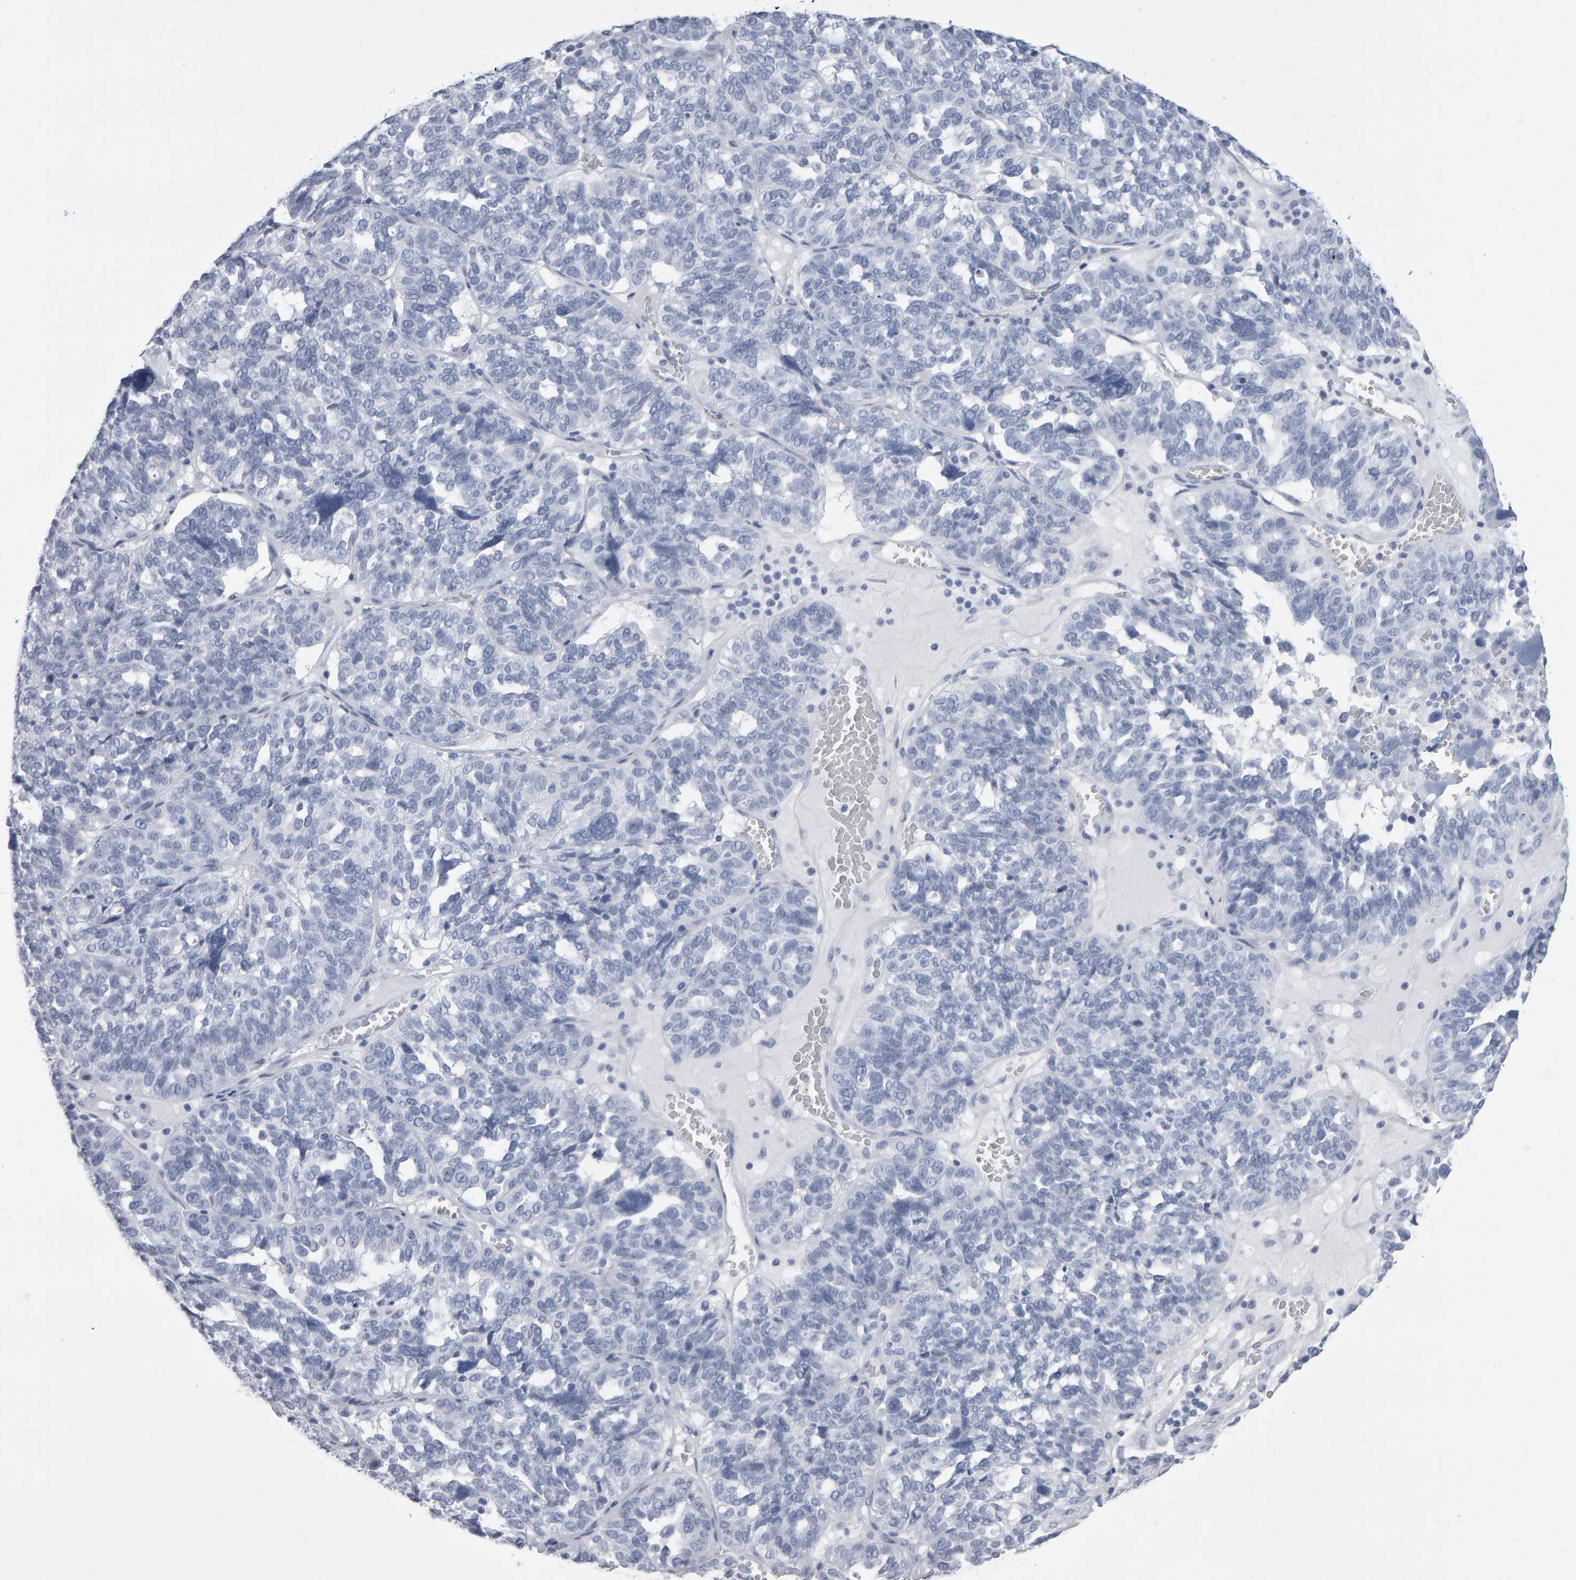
{"staining": {"intensity": "negative", "quantity": "none", "location": "none"}, "tissue": "ovarian cancer", "cell_type": "Tumor cells", "image_type": "cancer", "snomed": [{"axis": "morphology", "description": "Cystadenocarcinoma, serous, NOS"}, {"axis": "topography", "description": "Ovary"}], "caption": "An immunohistochemistry image of ovarian cancer (serous cystadenocarcinoma) is shown. There is no staining in tumor cells of ovarian cancer (serous cystadenocarcinoma).", "gene": "NCDN", "patient": {"sex": "female", "age": 59}}